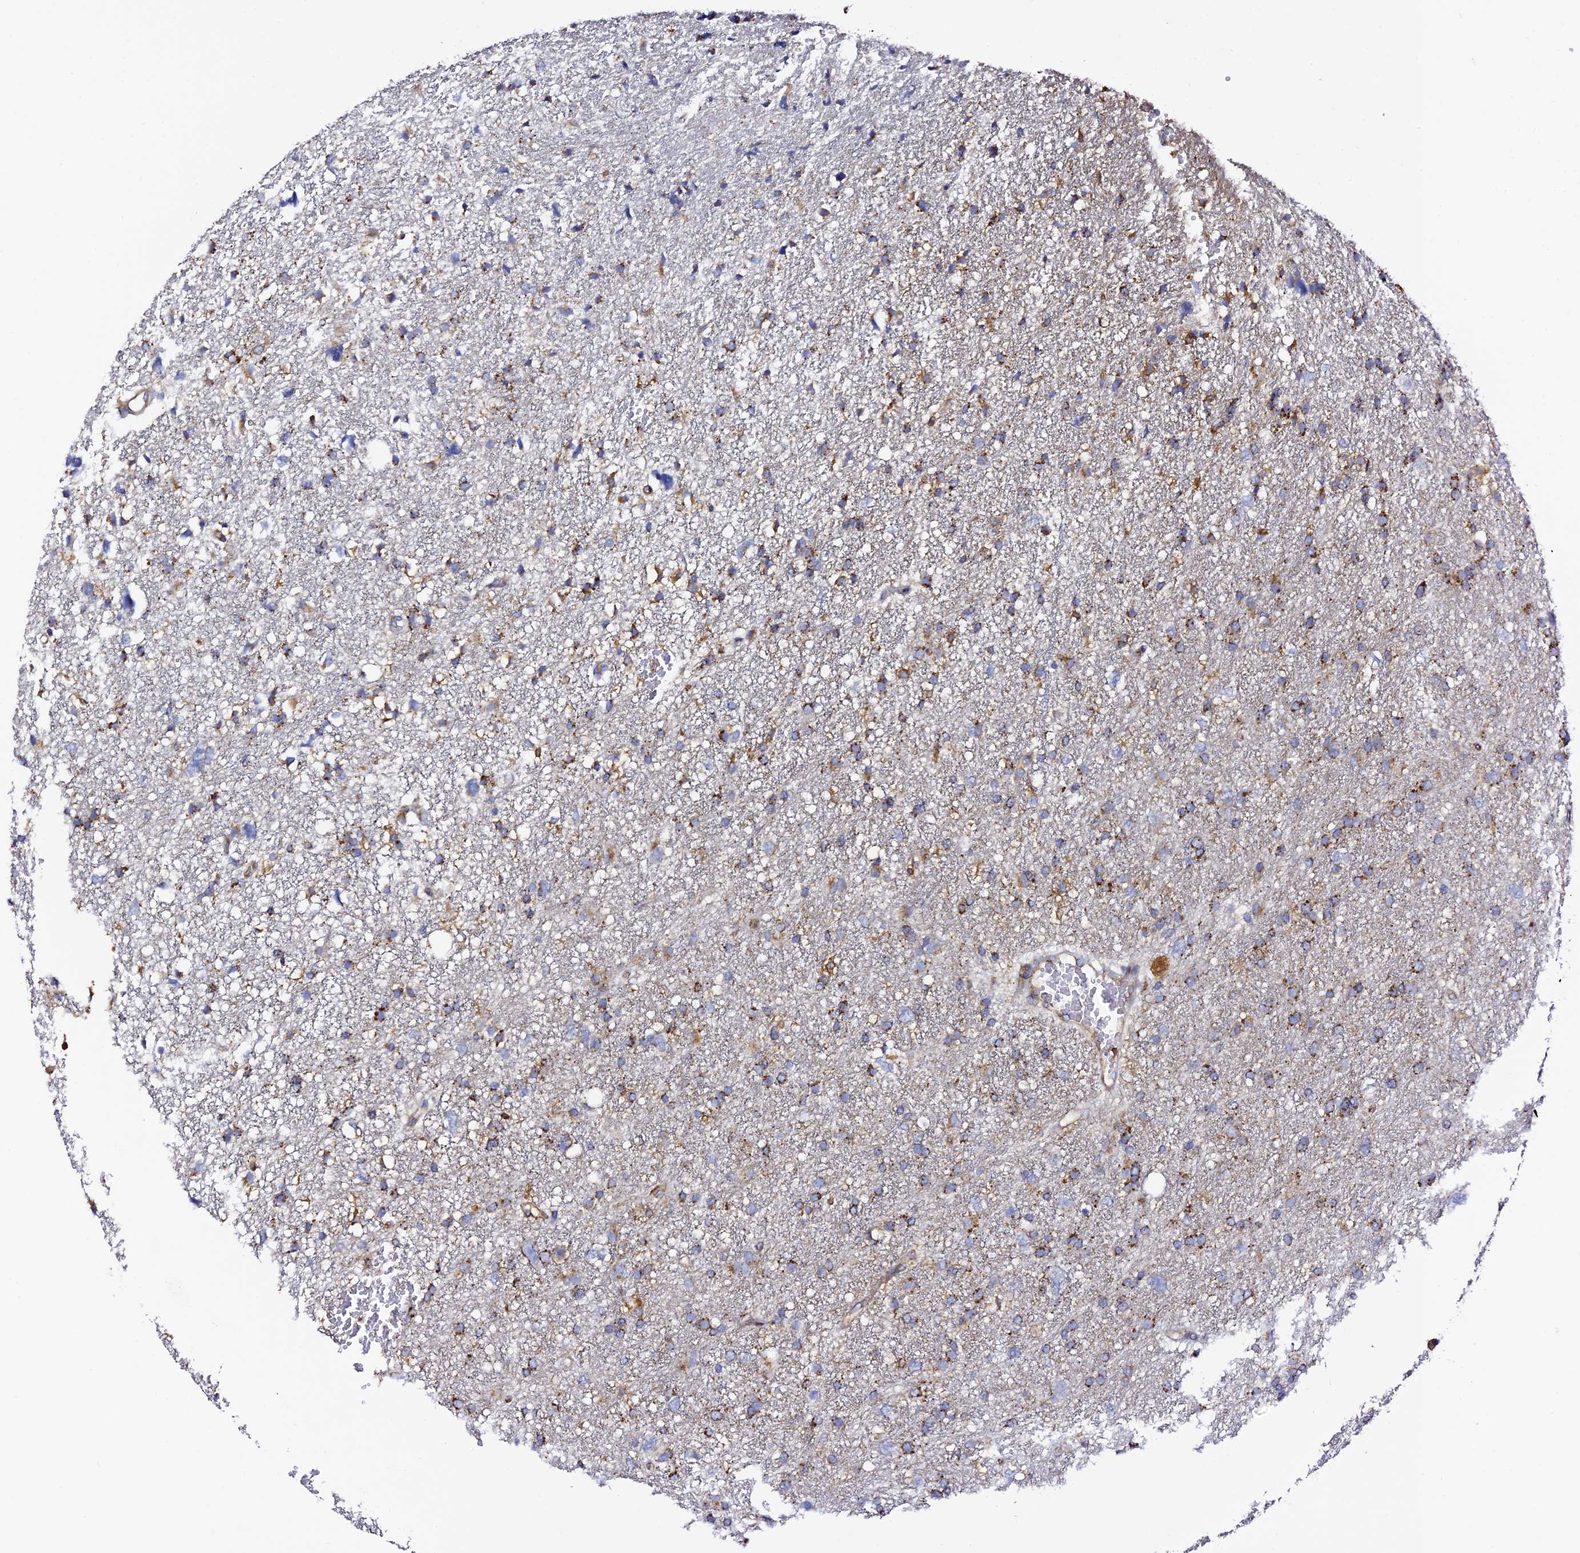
{"staining": {"intensity": "strong", "quantity": "25%-75%", "location": "cytoplasmic/membranous"}, "tissue": "glioma", "cell_type": "Tumor cells", "image_type": "cancer", "snomed": [{"axis": "morphology", "description": "Glioma, malignant, High grade"}, {"axis": "topography", "description": "Brain"}], "caption": "Immunohistochemical staining of human glioma reveals high levels of strong cytoplasmic/membranous positivity in about 25%-75% of tumor cells.", "gene": "TRPV2", "patient": {"sex": "male", "age": 61}}